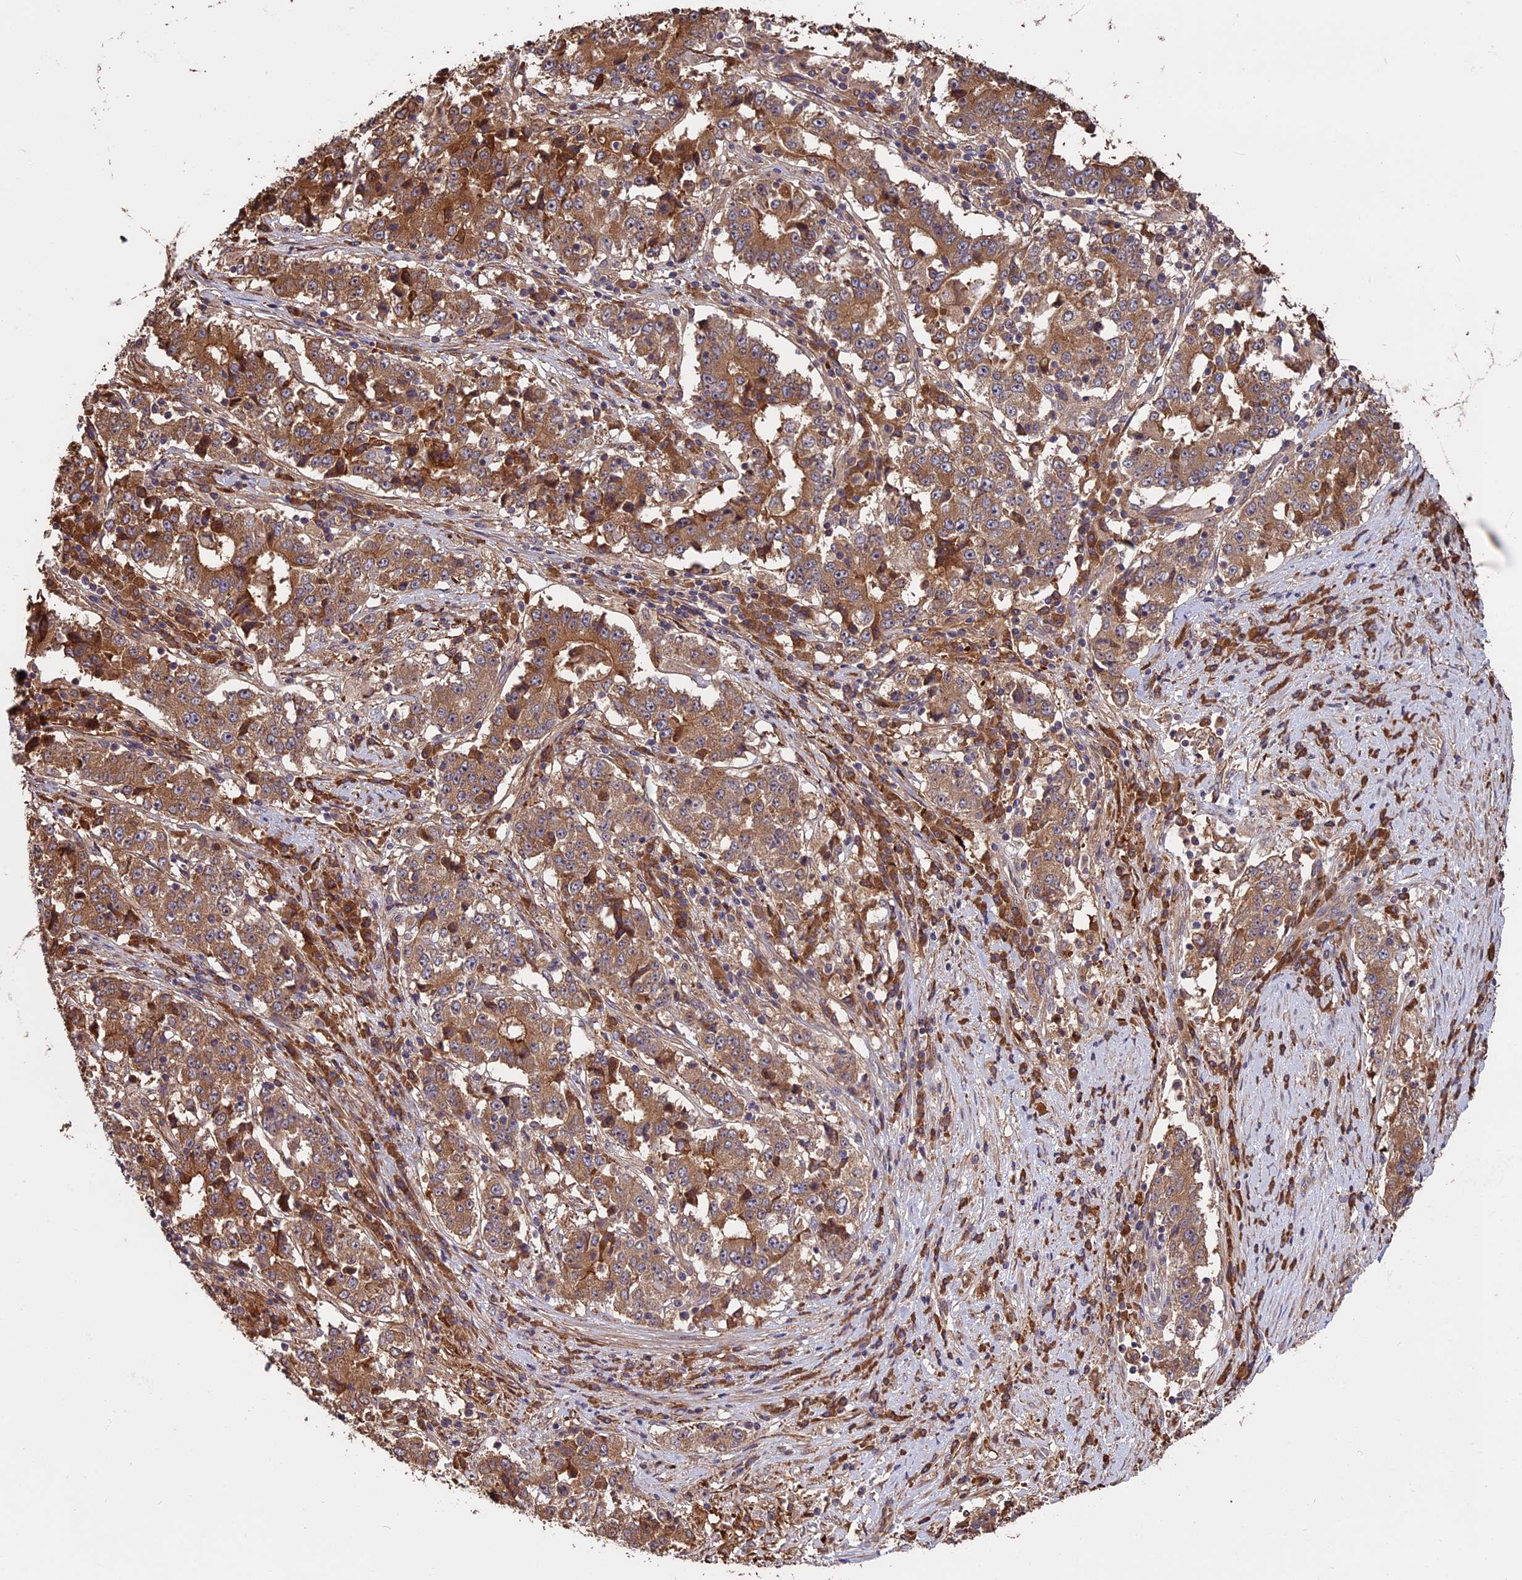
{"staining": {"intensity": "moderate", "quantity": ">75%", "location": "cytoplasmic/membranous"}, "tissue": "stomach cancer", "cell_type": "Tumor cells", "image_type": "cancer", "snomed": [{"axis": "morphology", "description": "Adenocarcinoma, NOS"}, {"axis": "topography", "description": "Stomach"}], "caption": "Immunohistochemistry (DAB) staining of stomach adenocarcinoma reveals moderate cytoplasmic/membranous protein staining in about >75% of tumor cells. The staining is performed using DAB brown chromogen to label protein expression. The nuclei are counter-stained blue using hematoxylin.", "gene": "VWA3A", "patient": {"sex": "male", "age": 59}}